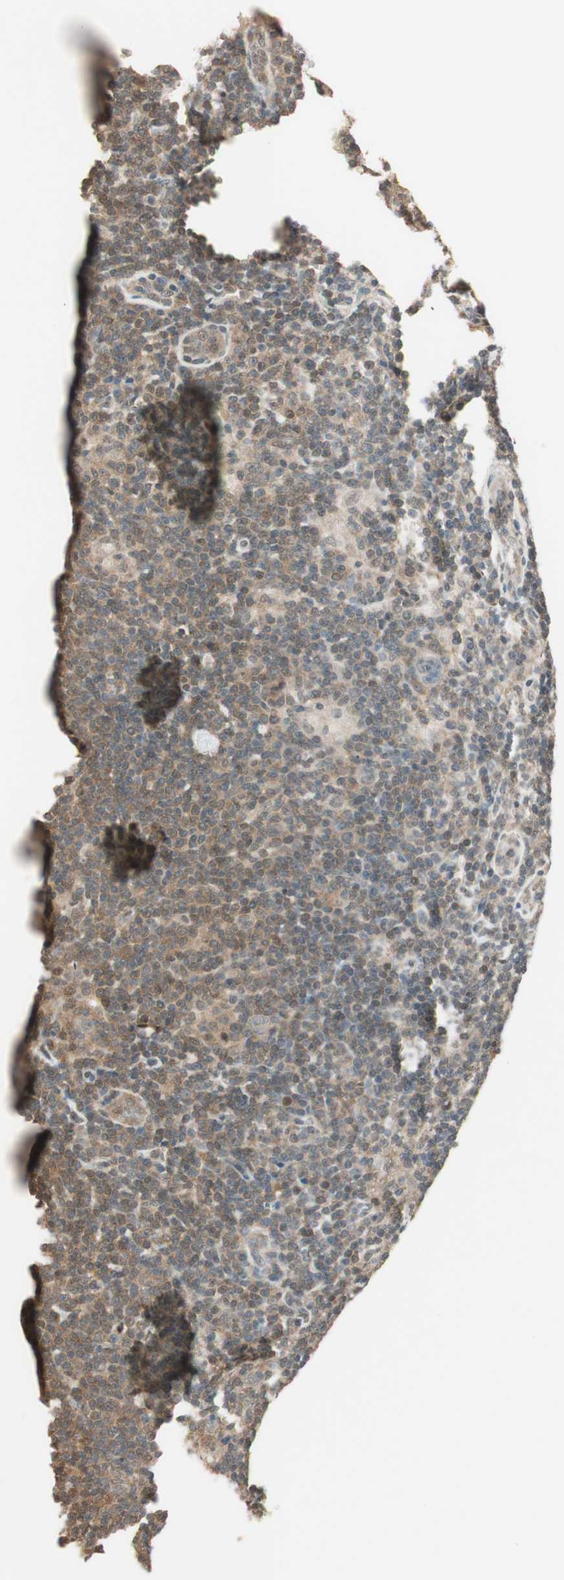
{"staining": {"intensity": "negative", "quantity": "none", "location": "none"}, "tissue": "lymphoma", "cell_type": "Tumor cells", "image_type": "cancer", "snomed": [{"axis": "morphology", "description": "Hodgkin's disease, NOS"}, {"axis": "topography", "description": "Lymph node"}], "caption": "An image of human Hodgkin's disease is negative for staining in tumor cells.", "gene": "USP5", "patient": {"sex": "female", "age": 57}}